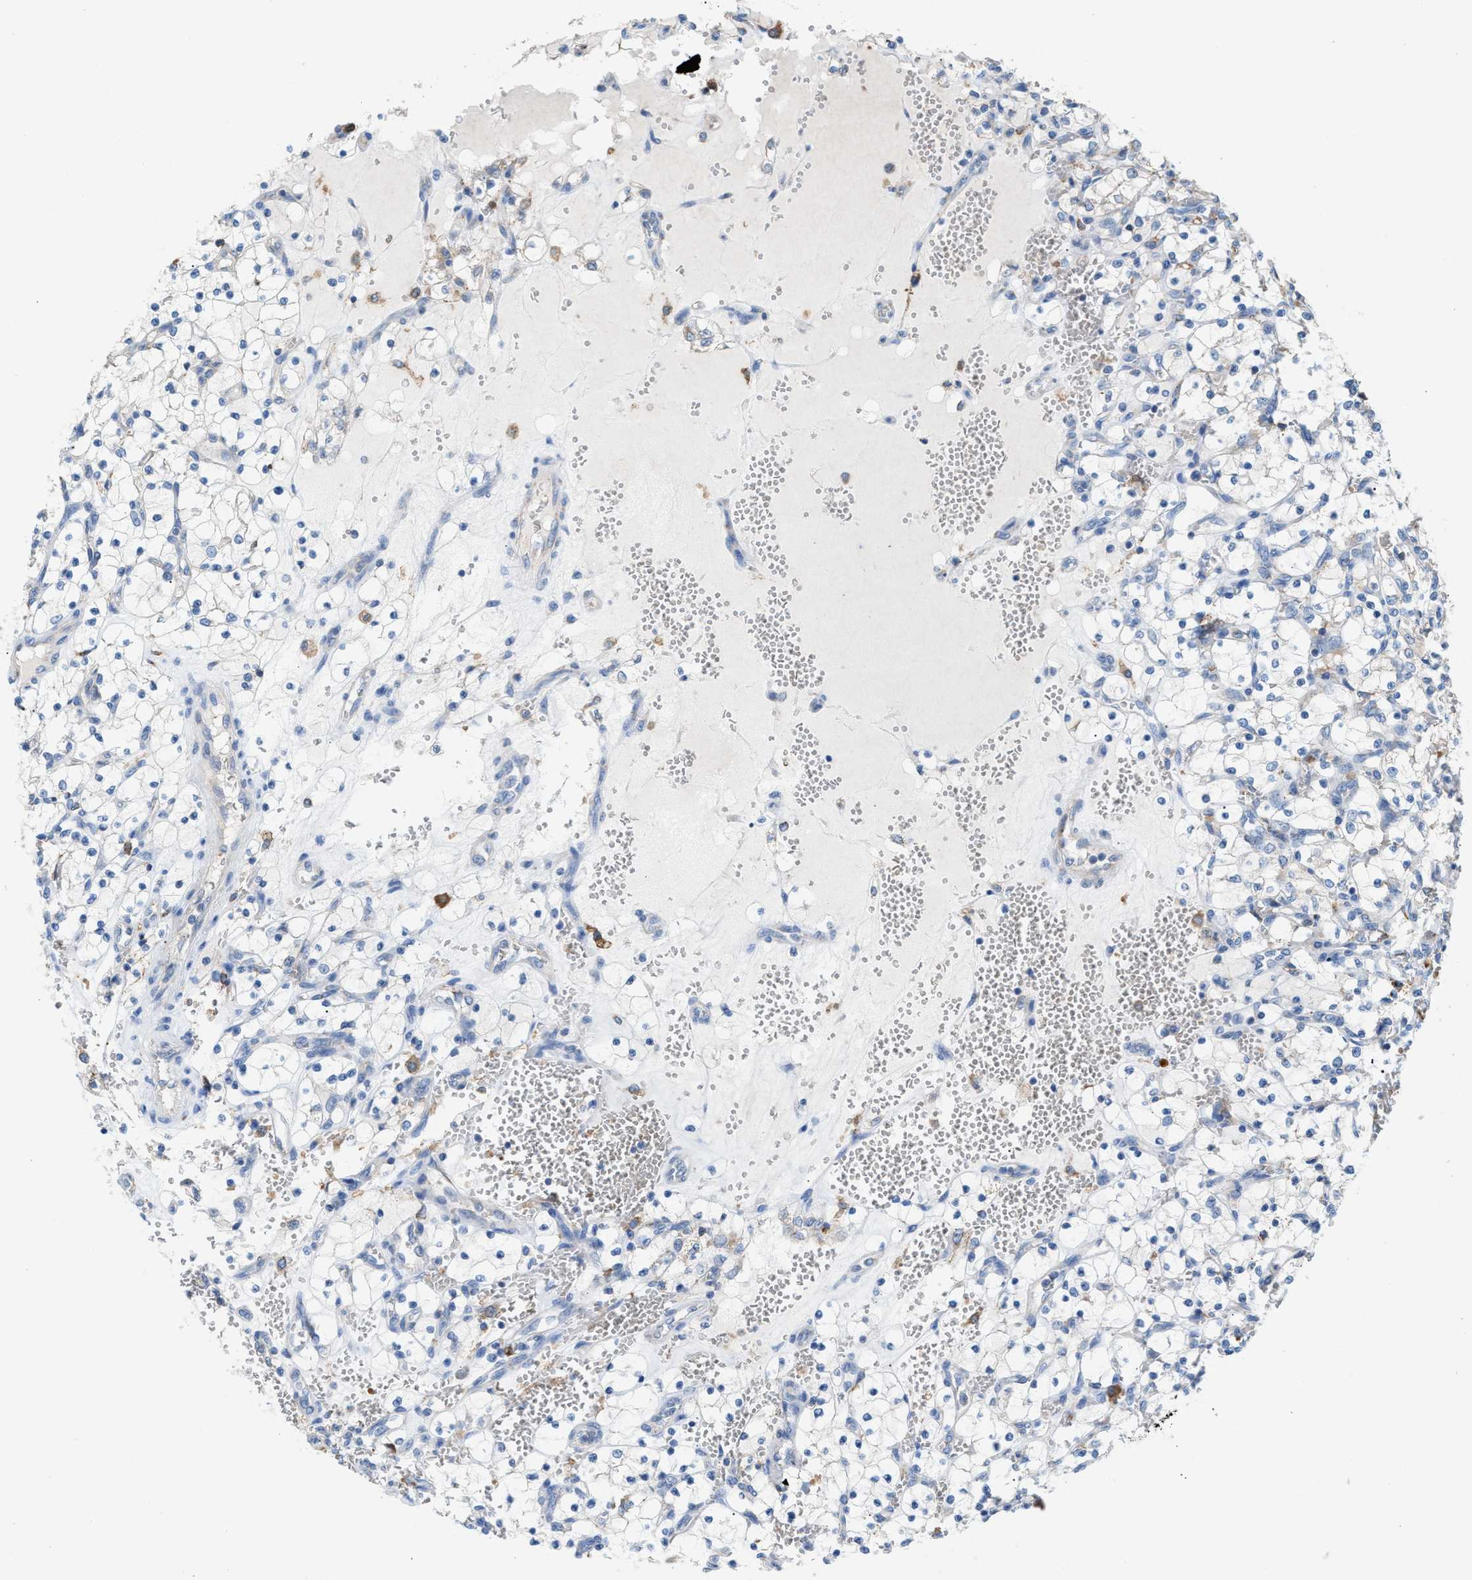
{"staining": {"intensity": "negative", "quantity": "none", "location": "none"}, "tissue": "renal cancer", "cell_type": "Tumor cells", "image_type": "cancer", "snomed": [{"axis": "morphology", "description": "Adenocarcinoma, NOS"}, {"axis": "topography", "description": "Kidney"}], "caption": "Immunohistochemical staining of renal cancer (adenocarcinoma) reveals no significant positivity in tumor cells.", "gene": "CA3", "patient": {"sex": "female", "age": 69}}